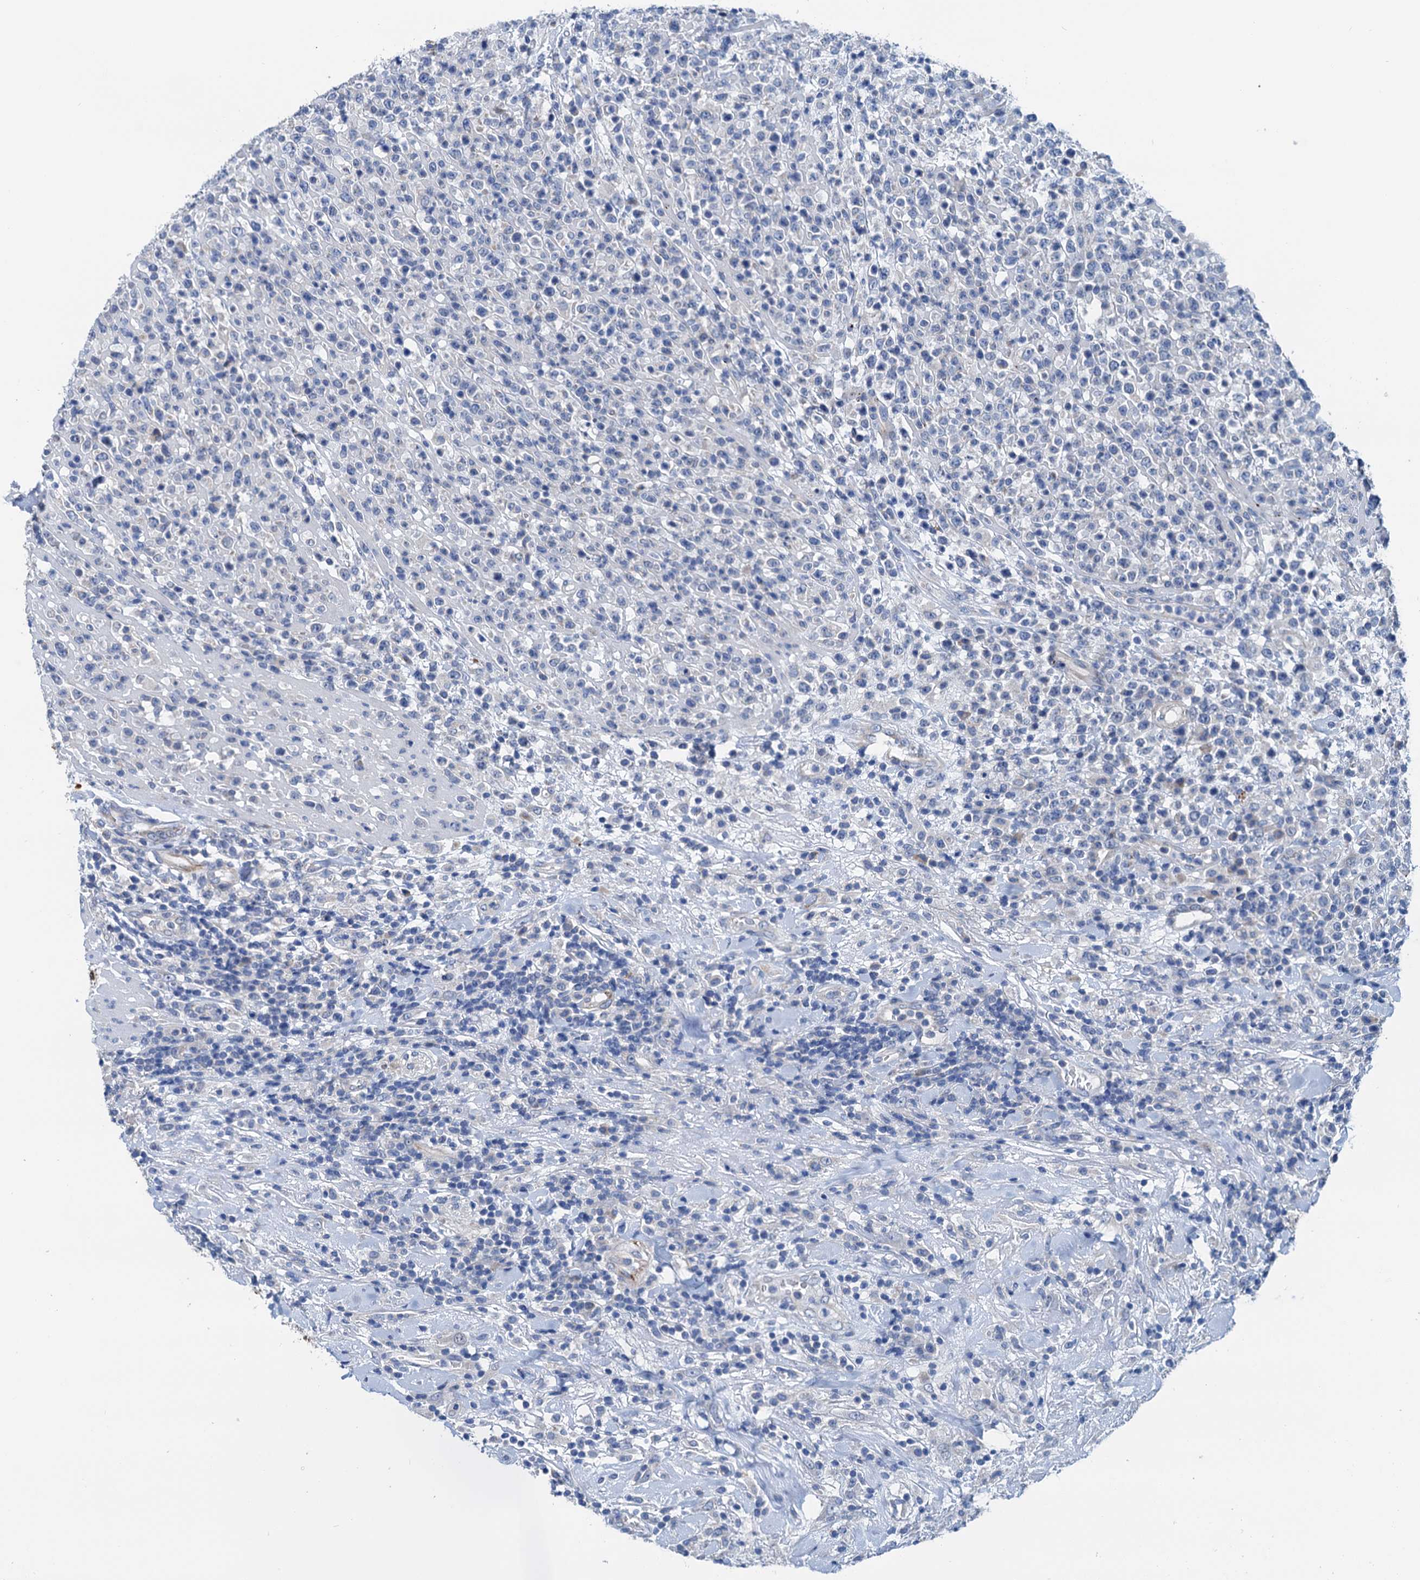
{"staining": {"intensity": "negative", "quantity": "none", "location": "none"}, "tissue": "lymphoma", "cell_type": "Tumor cells", "image_type": "cancer", "snomed": [{"axis": "morphology", "description": "Malignant lymphoma, non-Hodgkin's type, High grade"}, {"axis": "topography", "description": "Colon"}], "caption": "Photomicrograph shows no significant protein expression in tumor cells of malignant lymphoma, non-Hodgkin's type (high-grade).", "gene": "ELAC1", "patient": {"sex": "female", "age": 53}}